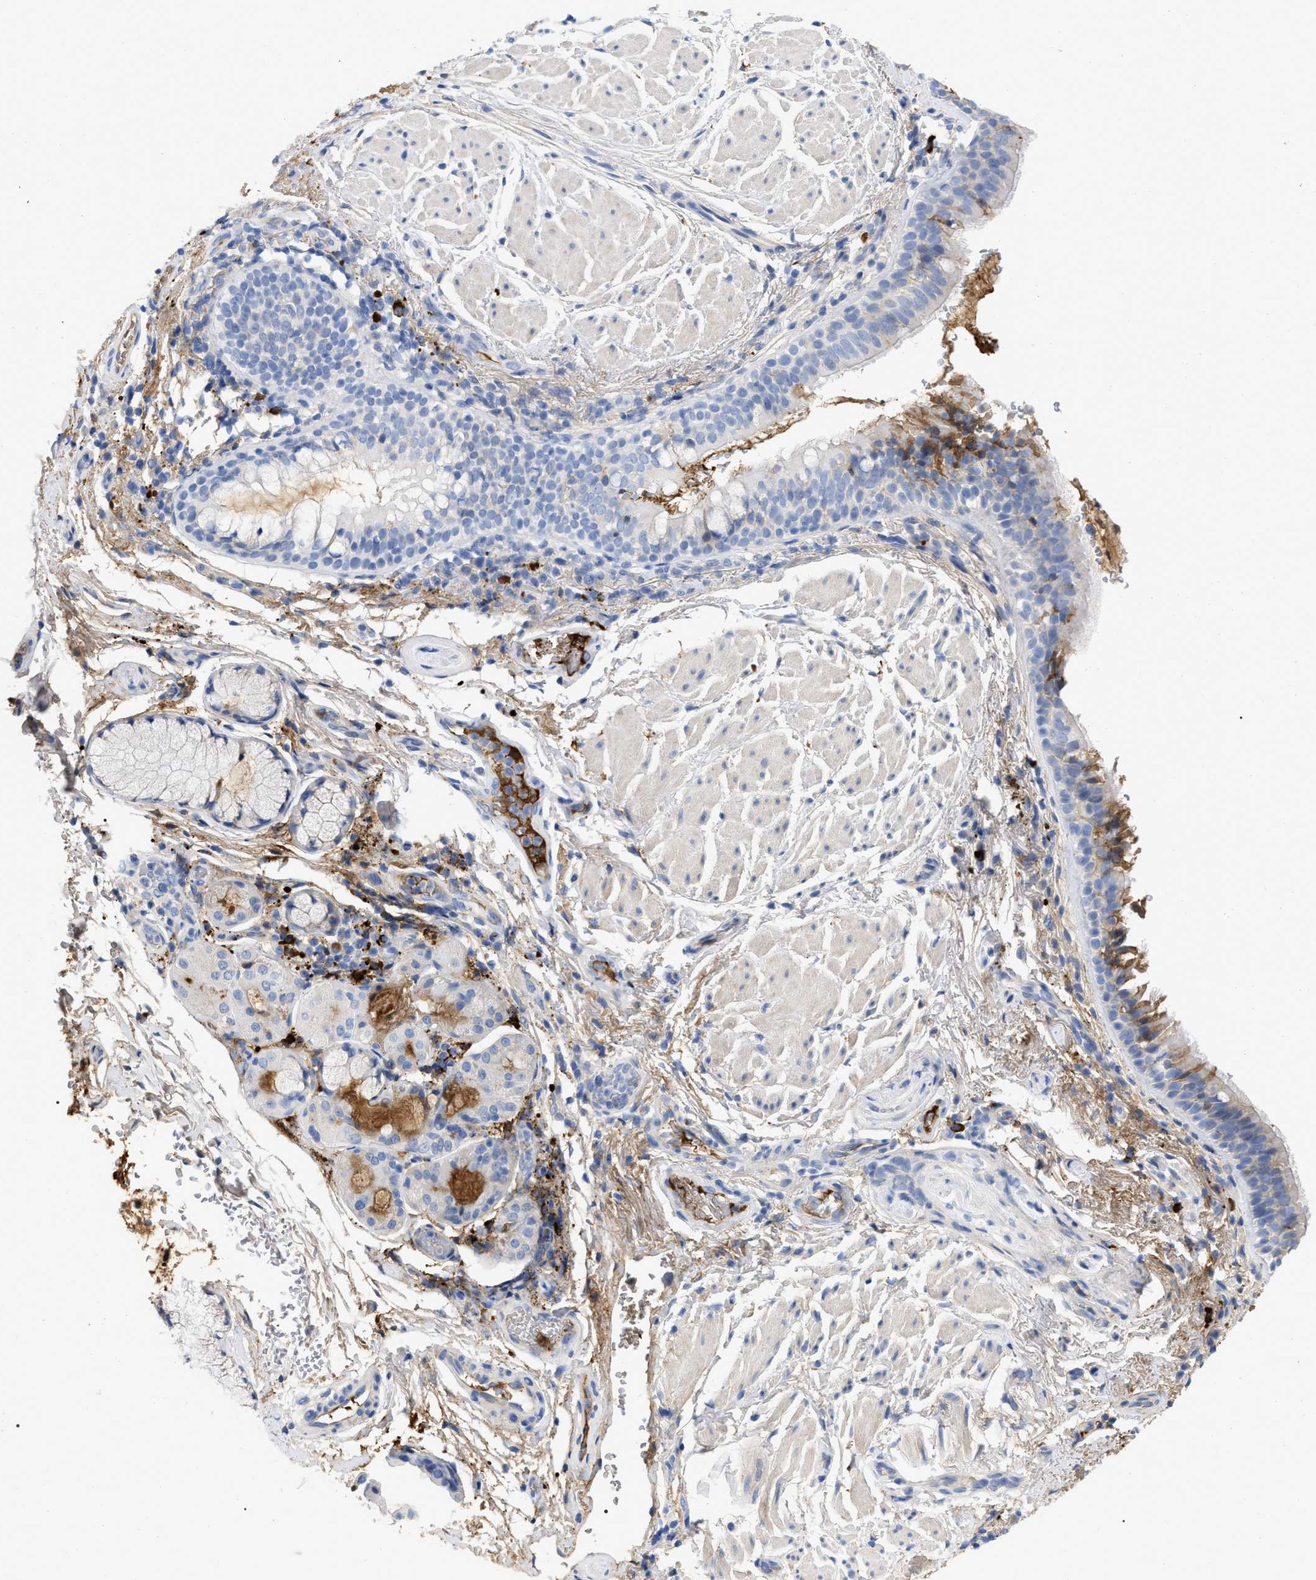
{"staining": {"intensity": "moderate", "quantity": "<25%", "location": "cytoplasmic/membranous"}, "tissue": "bronchus", "cell_type": "Respiratory epithelial cells", "image_type": "normal", "snomed": [{"axis": "morphology", "description": "Normal tissue, NOS"}, {"axis": "morphology", "description": "Inflammation, NOS"}, {"axis": "topography", "description": "Cartilage tissue"}, {"axis": "topography", "description": "Bronchus"}], "caption": "Bronchus stained with immunohistochemistry exhibits moderate cytoplasmic/membranous expression in approximately <25% of respiratory epithelial cells.", "gene": "IGHV5", "patient": {"sex": "male", "age": 77}}